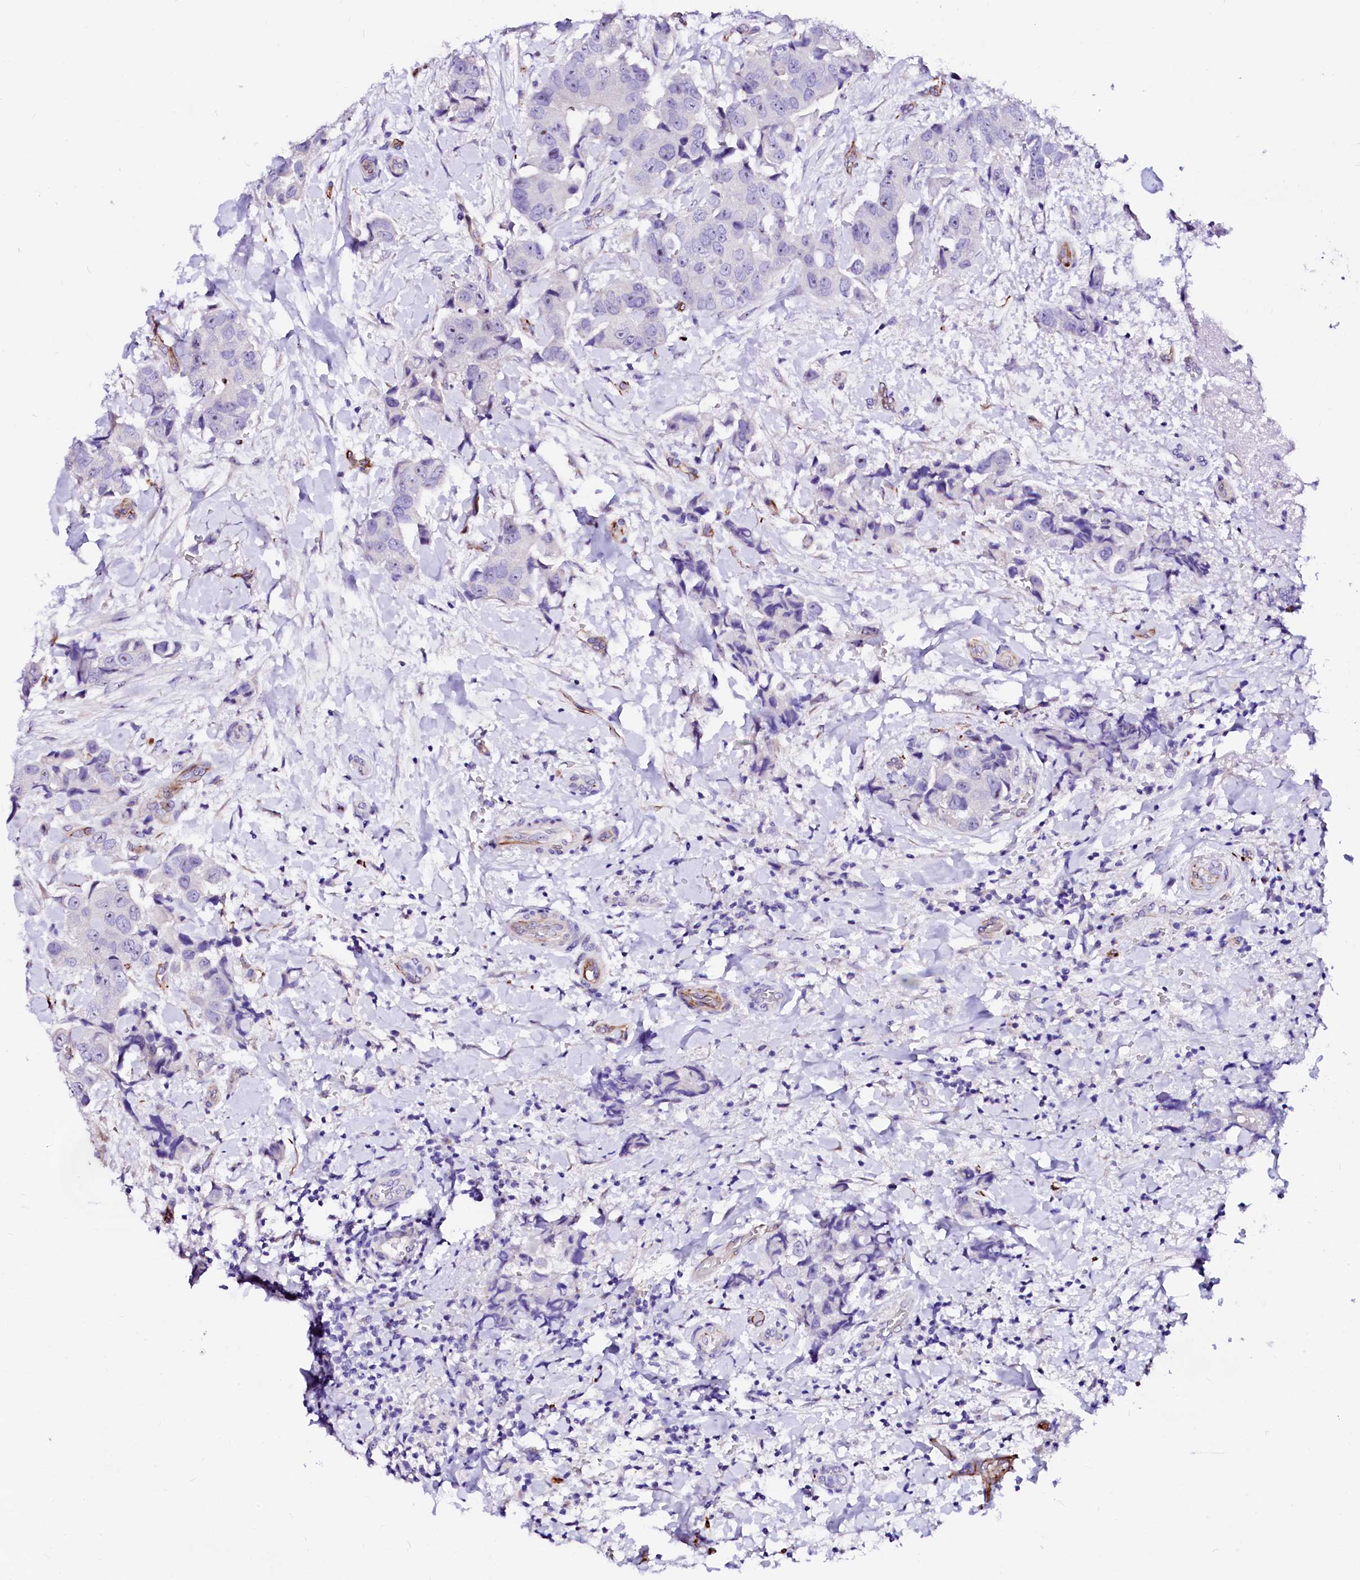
{"staining": {"intensity": "negative", "quantity": "none", "location": "none"}, "tissue": "breast cancer", "cell_type": "Tumor cells", "image_type": "cancer", "snomed": [{"axis": "morphology", "description": "Normal tissue, NOS"}, {"axis": "morphology", "description": "Duct carcinoma"}, {"axis": "topography", "description": "Breast"}], "caption": "Protein analysis of breast cancer (infiltrating ductal carcinoma) reveals no significant expression in tumor cells.", "gene": "SFR1", "patient": {"sex": "female", "age": 62}}